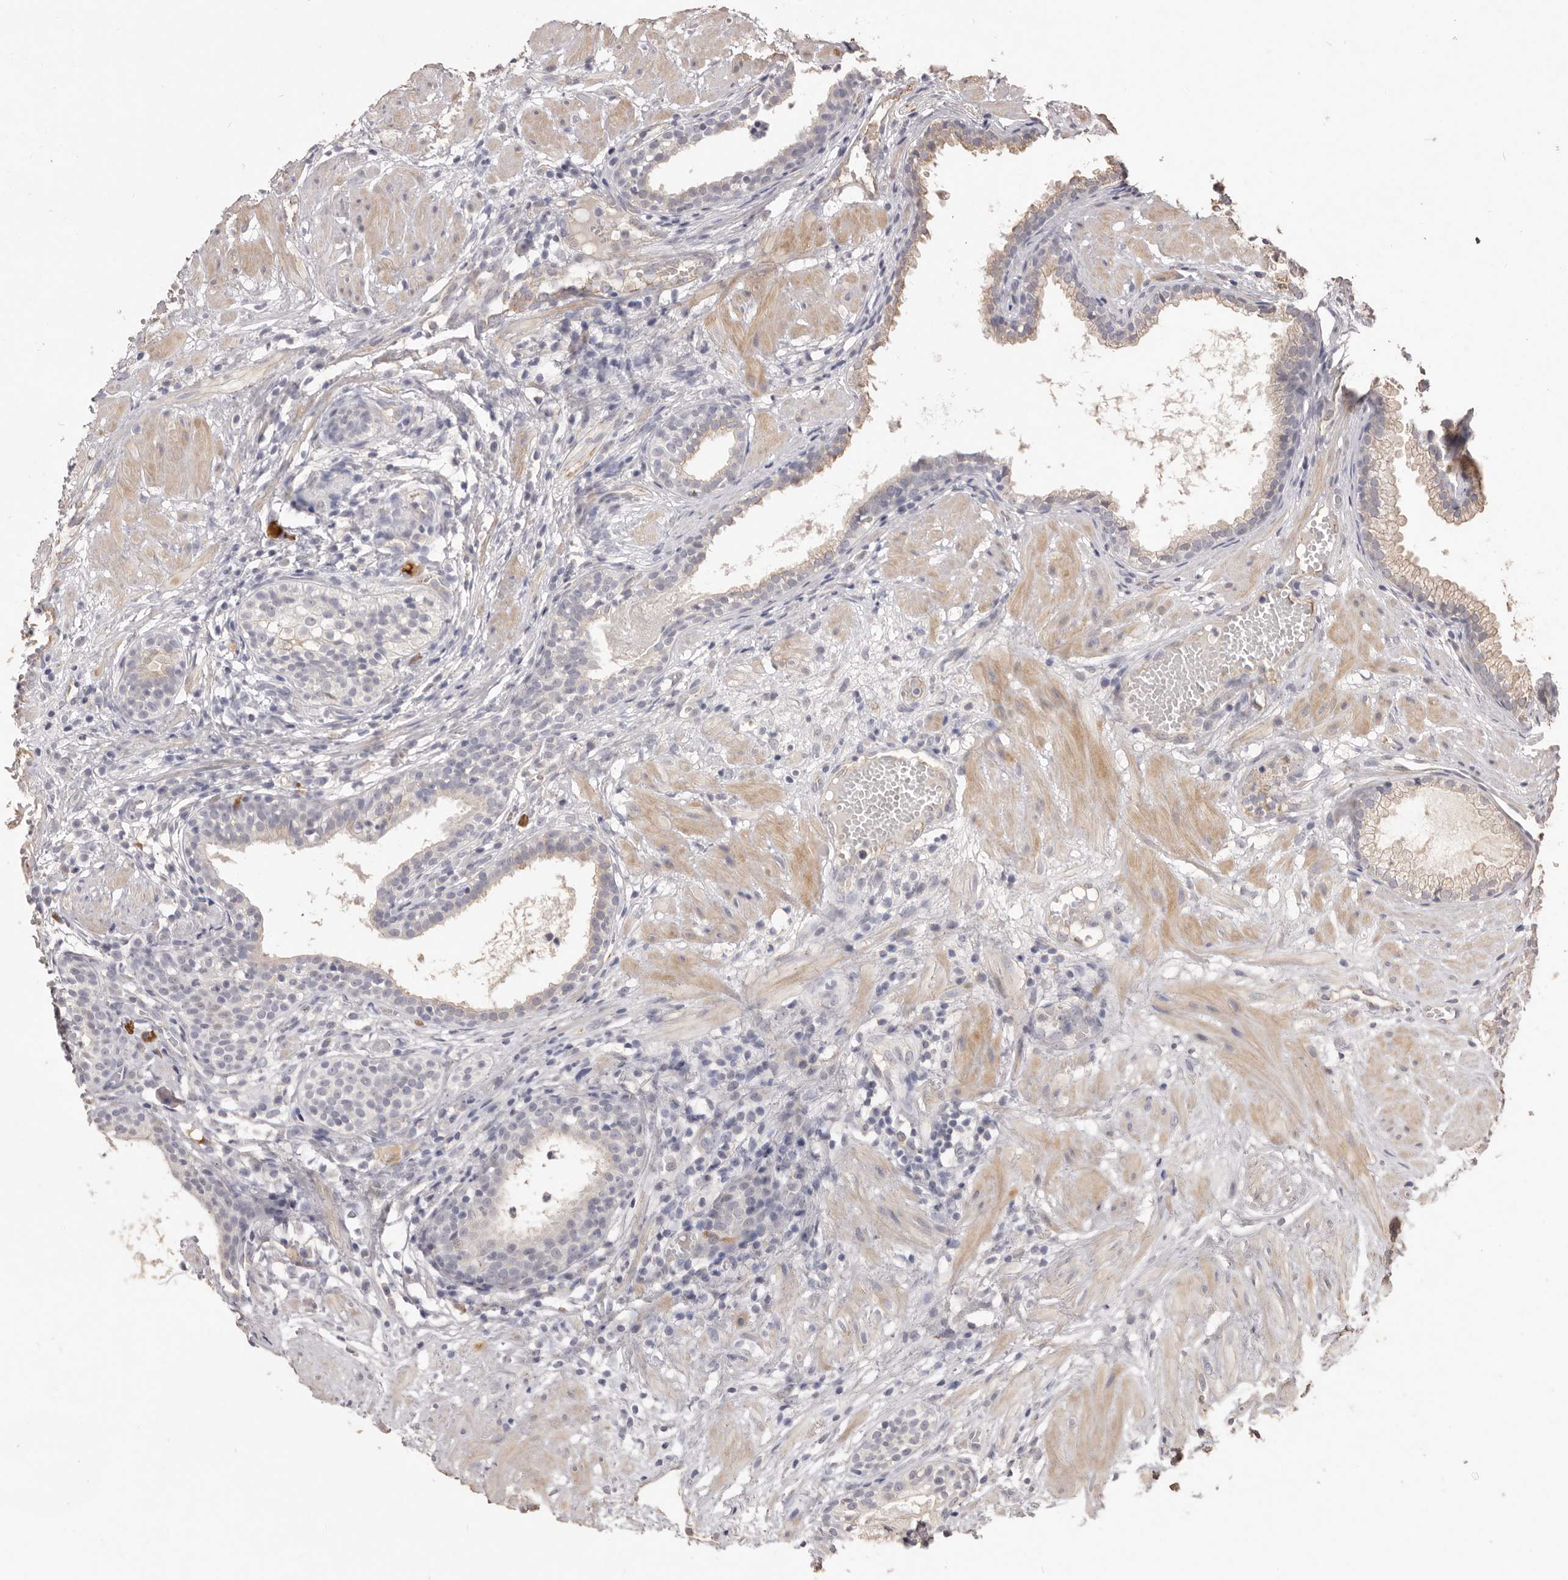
{"staining": {"intensity": "negative", "quantity": "none", "location": "none"}, "tissue": "prostate cancer", "cell_type": "Tumor cells", "image_type": "cancer", "snomed": [{"axis": "morphology", "description": "Adenocarcinoma, Low grade"}, {"axis": "topography", "description": "Prostate"}], "caption": "The histopathology image demonstrates no significant expression in tumor cells of adenocarcinoma (low-grade) (prostate).", "gene": "ZYG11B", "patient": {"sex": "male", "age": 88}}